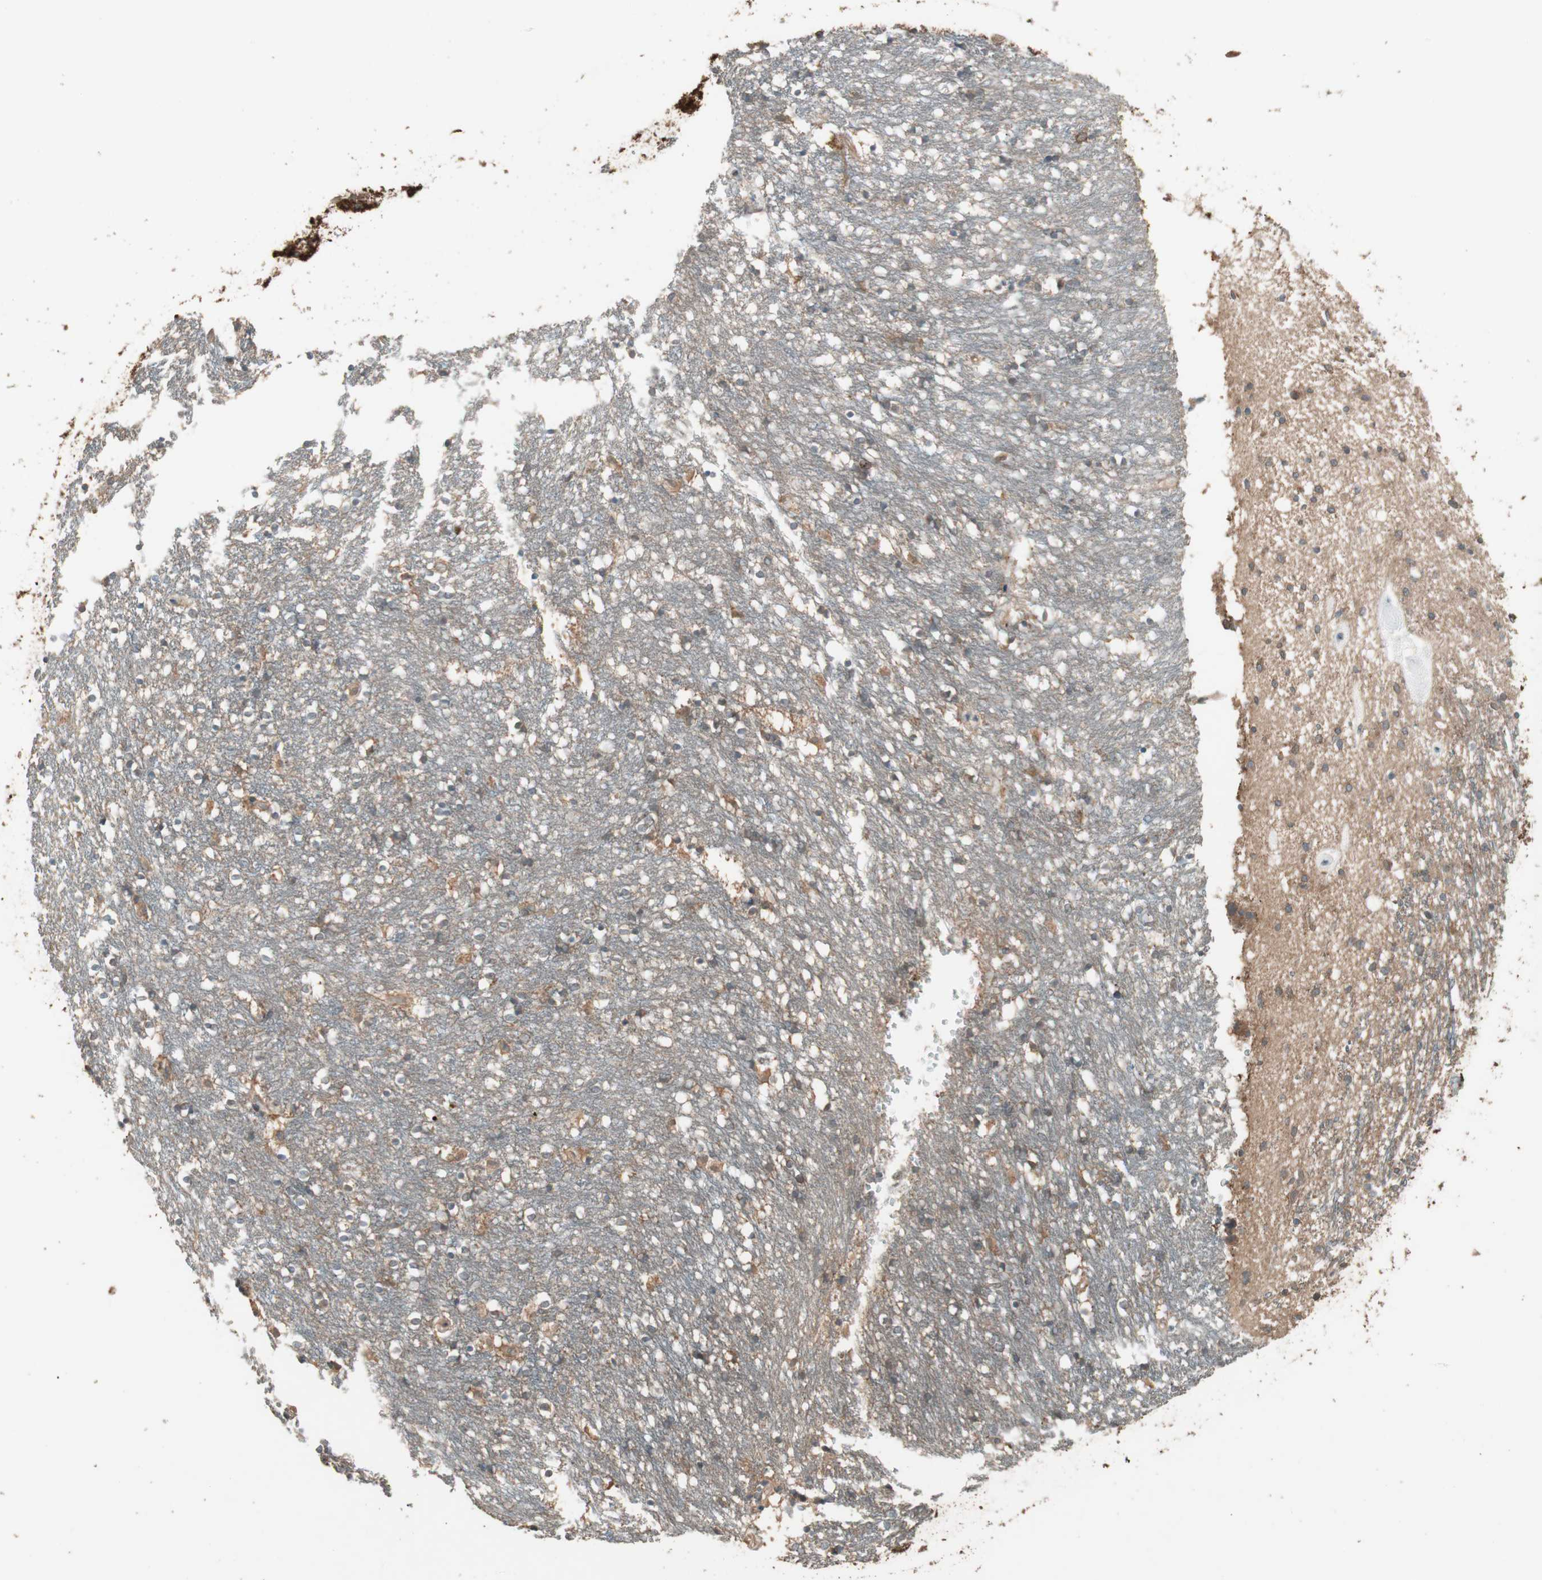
{"staining": {"intensity": "moderate", "quantity": "25%-75%", "location": "cytoplasmic/membranous"}, "tissue": "caudate", "cell_type": "Glial cells", "image_type": "normal", "snomed": [{"axis": "morphology", "description": "Normal tissue, NOS"}, {"axis": "topography", "description": "Lateral ventricle wall"}], "caption": "Immunohistochemistry (IHC) (DAB) staining of unremarkable caudate demonstrates moderate cytoplasmic/membranous protein positivity in about 25%-75% of glial cells.", "gene": "ATP6AP2", "patient": {"sex": "female", "age": 54}}